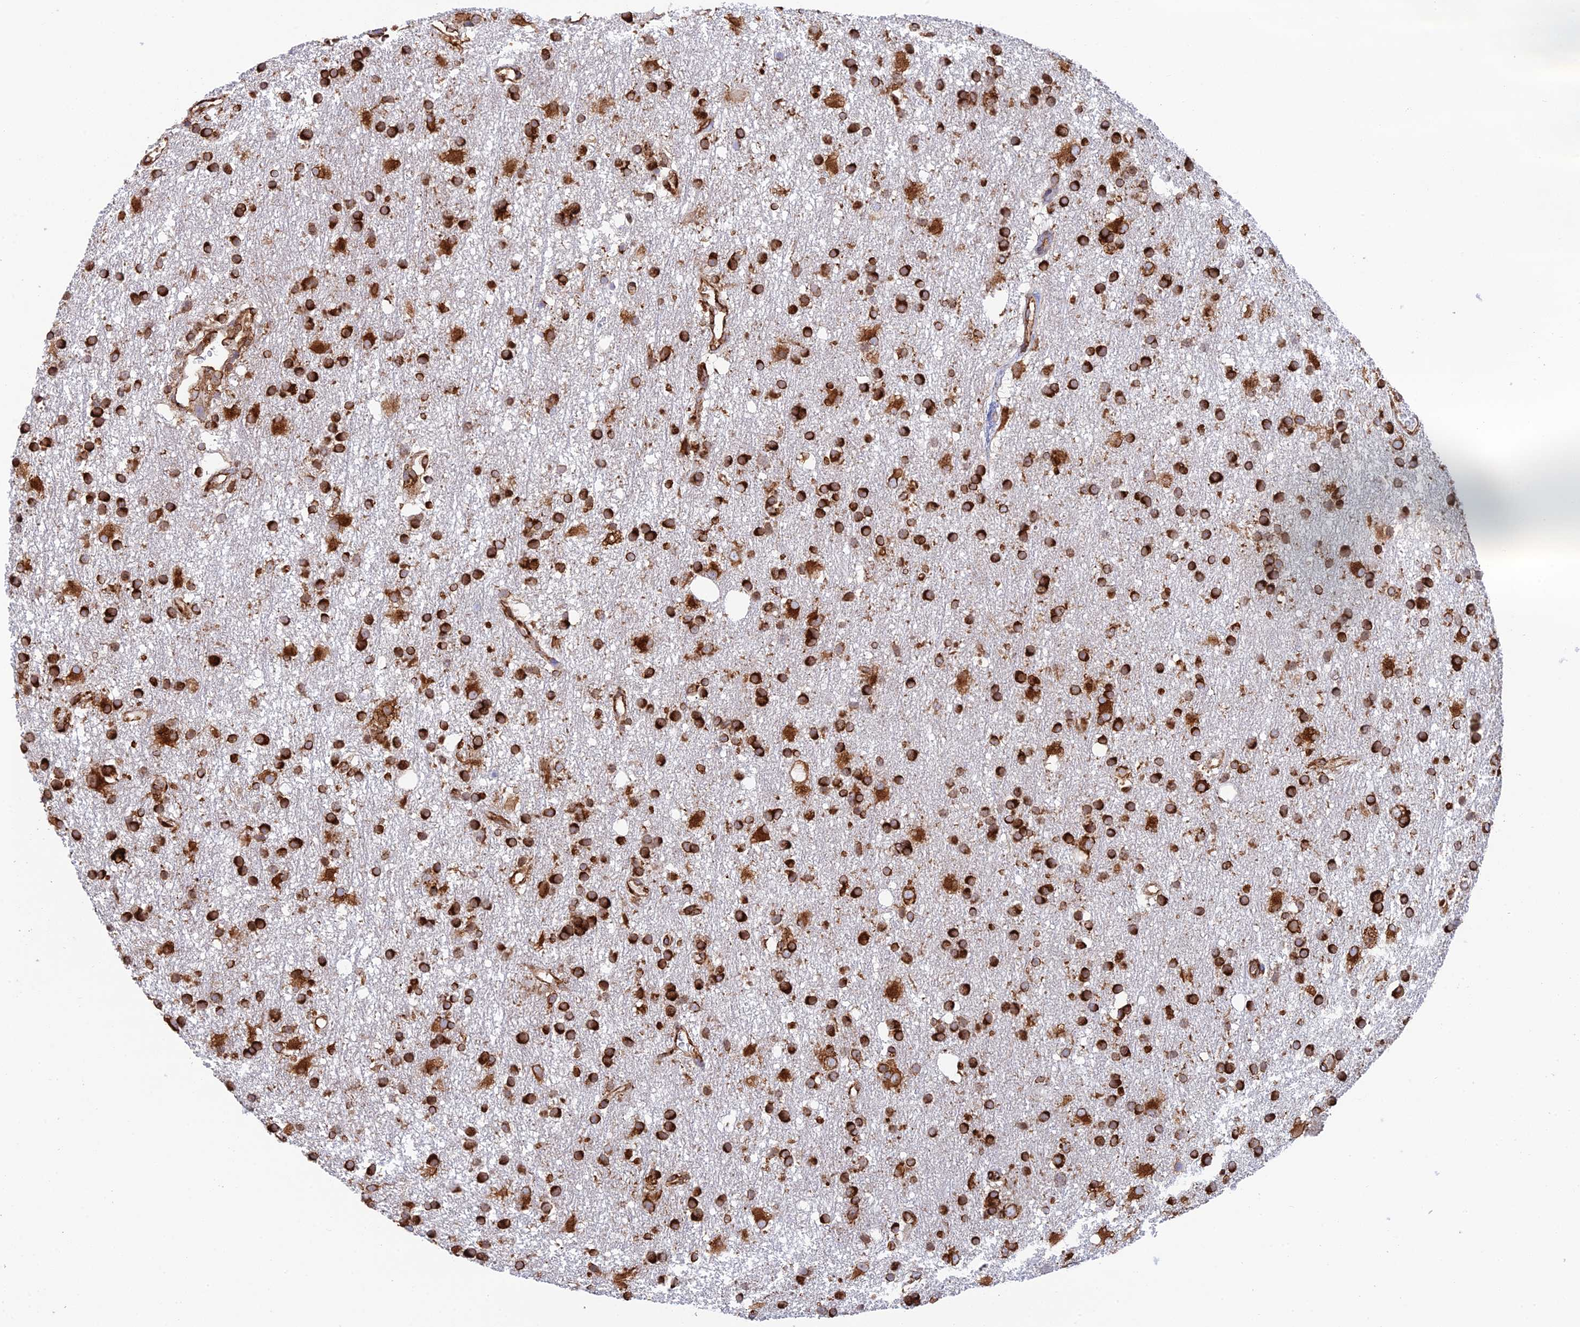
{"staining": {"intensity": "strong", "quantity": ">75%", "location": "cytoplasmic/membranous"}, "tissue": "glioma", "cell_type": "Tumor cells", "image_type": "cancer", "snomed": [{"axis": "morphology", "description": "Glioma, malignant, High grade"}, {"axis": "topography", "description": "Brain"}], "caption": "Immunohistochemical staining of high-grade glioma (malignant) exhibits strong cytoplasmic/membranous protein positivity in approximately >75% of tumor cells.", "gene": "CCDC69", "patient": {"sex": "male", "age": 77}}